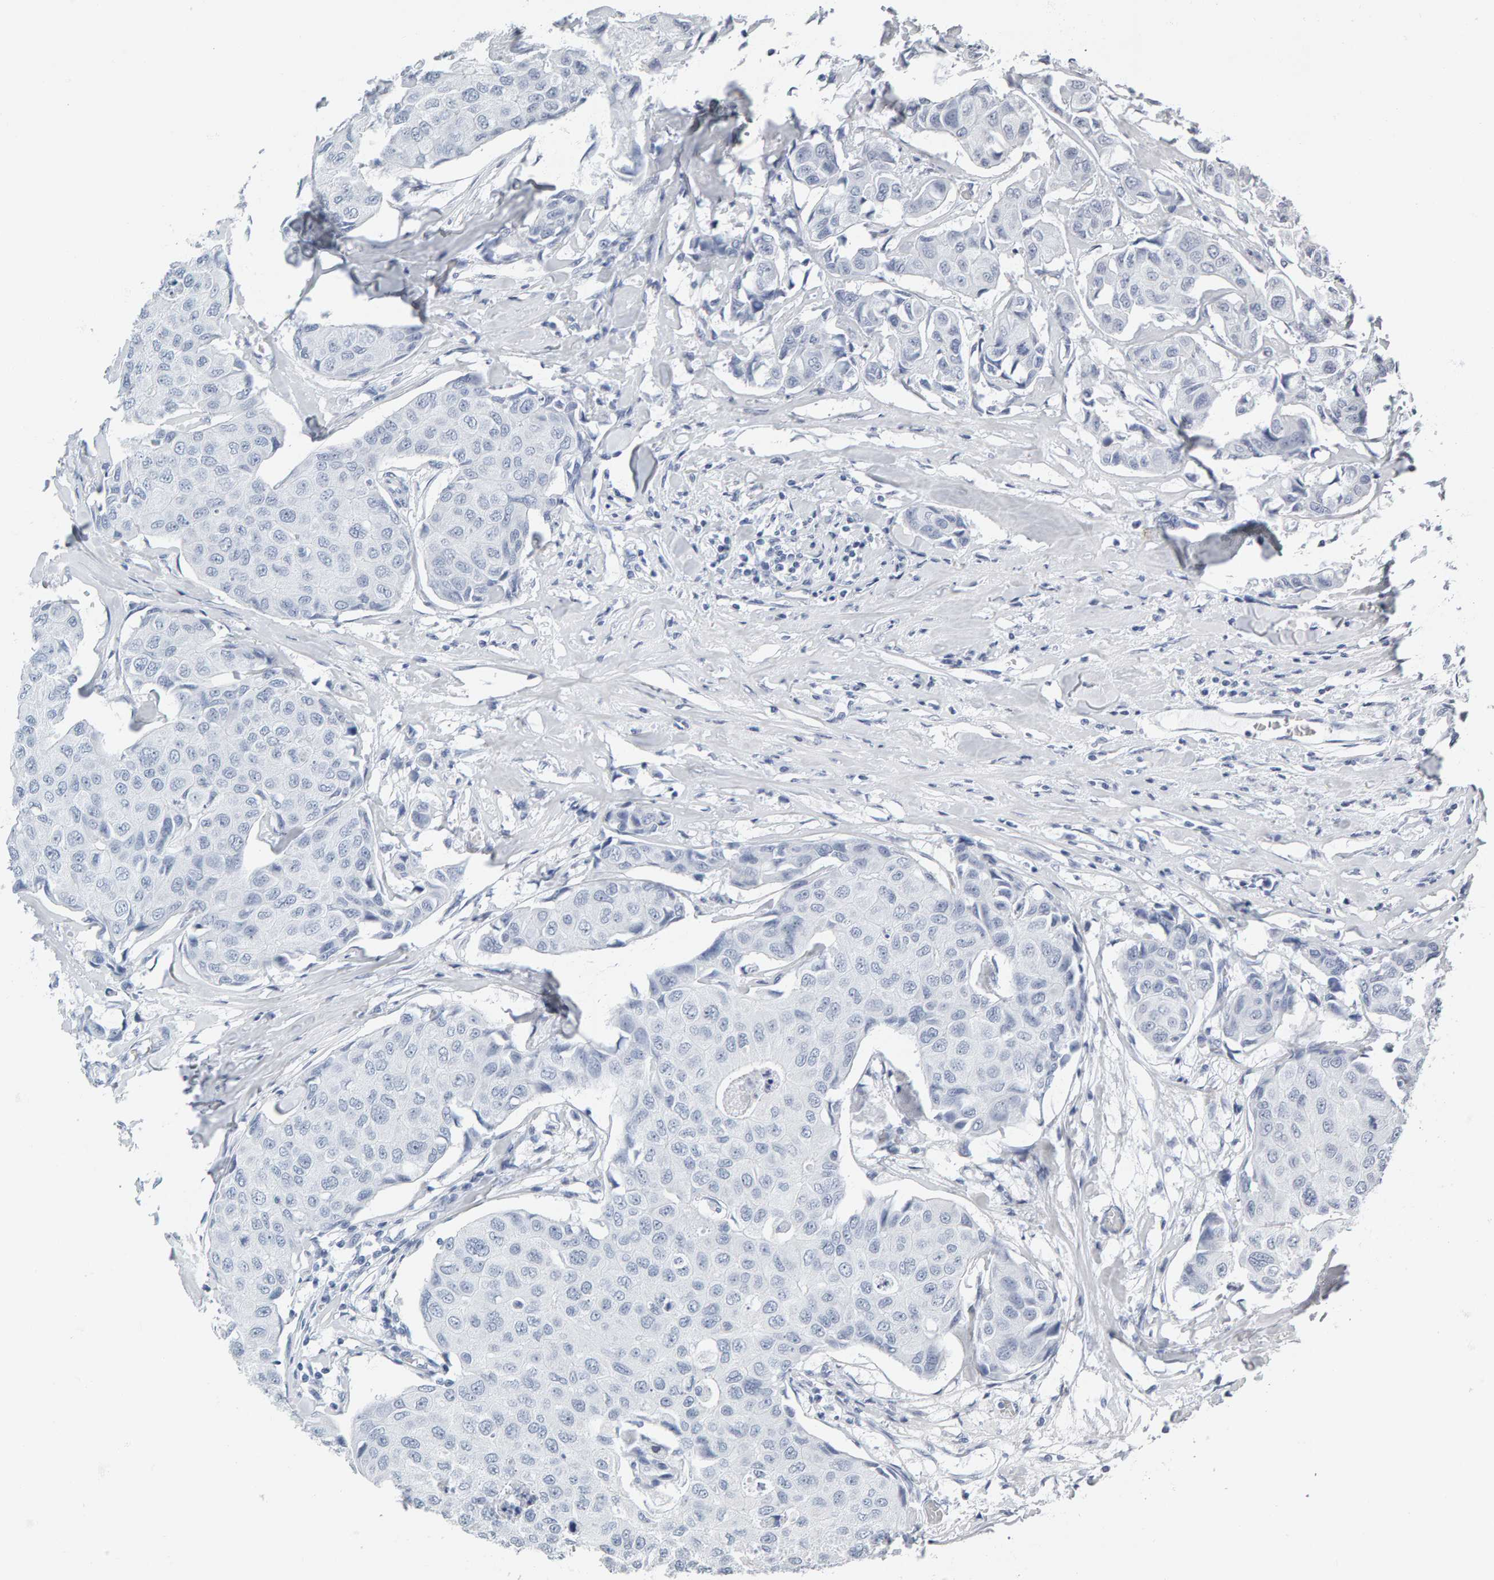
{"staining": {"intensity": "negative", "quantity": "none", "location": "none"}, "tissue": "breast cancer", "cell_type": "Tumor cells", "image_type": "cancer", "snomed": [{"axis": "morphology", "description": "Duct carcinoma"}, {"axis": "topography", "description": "Breast"}], "caption": "Tumor cells are negative for brown protein staining in breast cancer.", "gene": "SPACA3", "patient": {"sex": "female", "age": 80}}